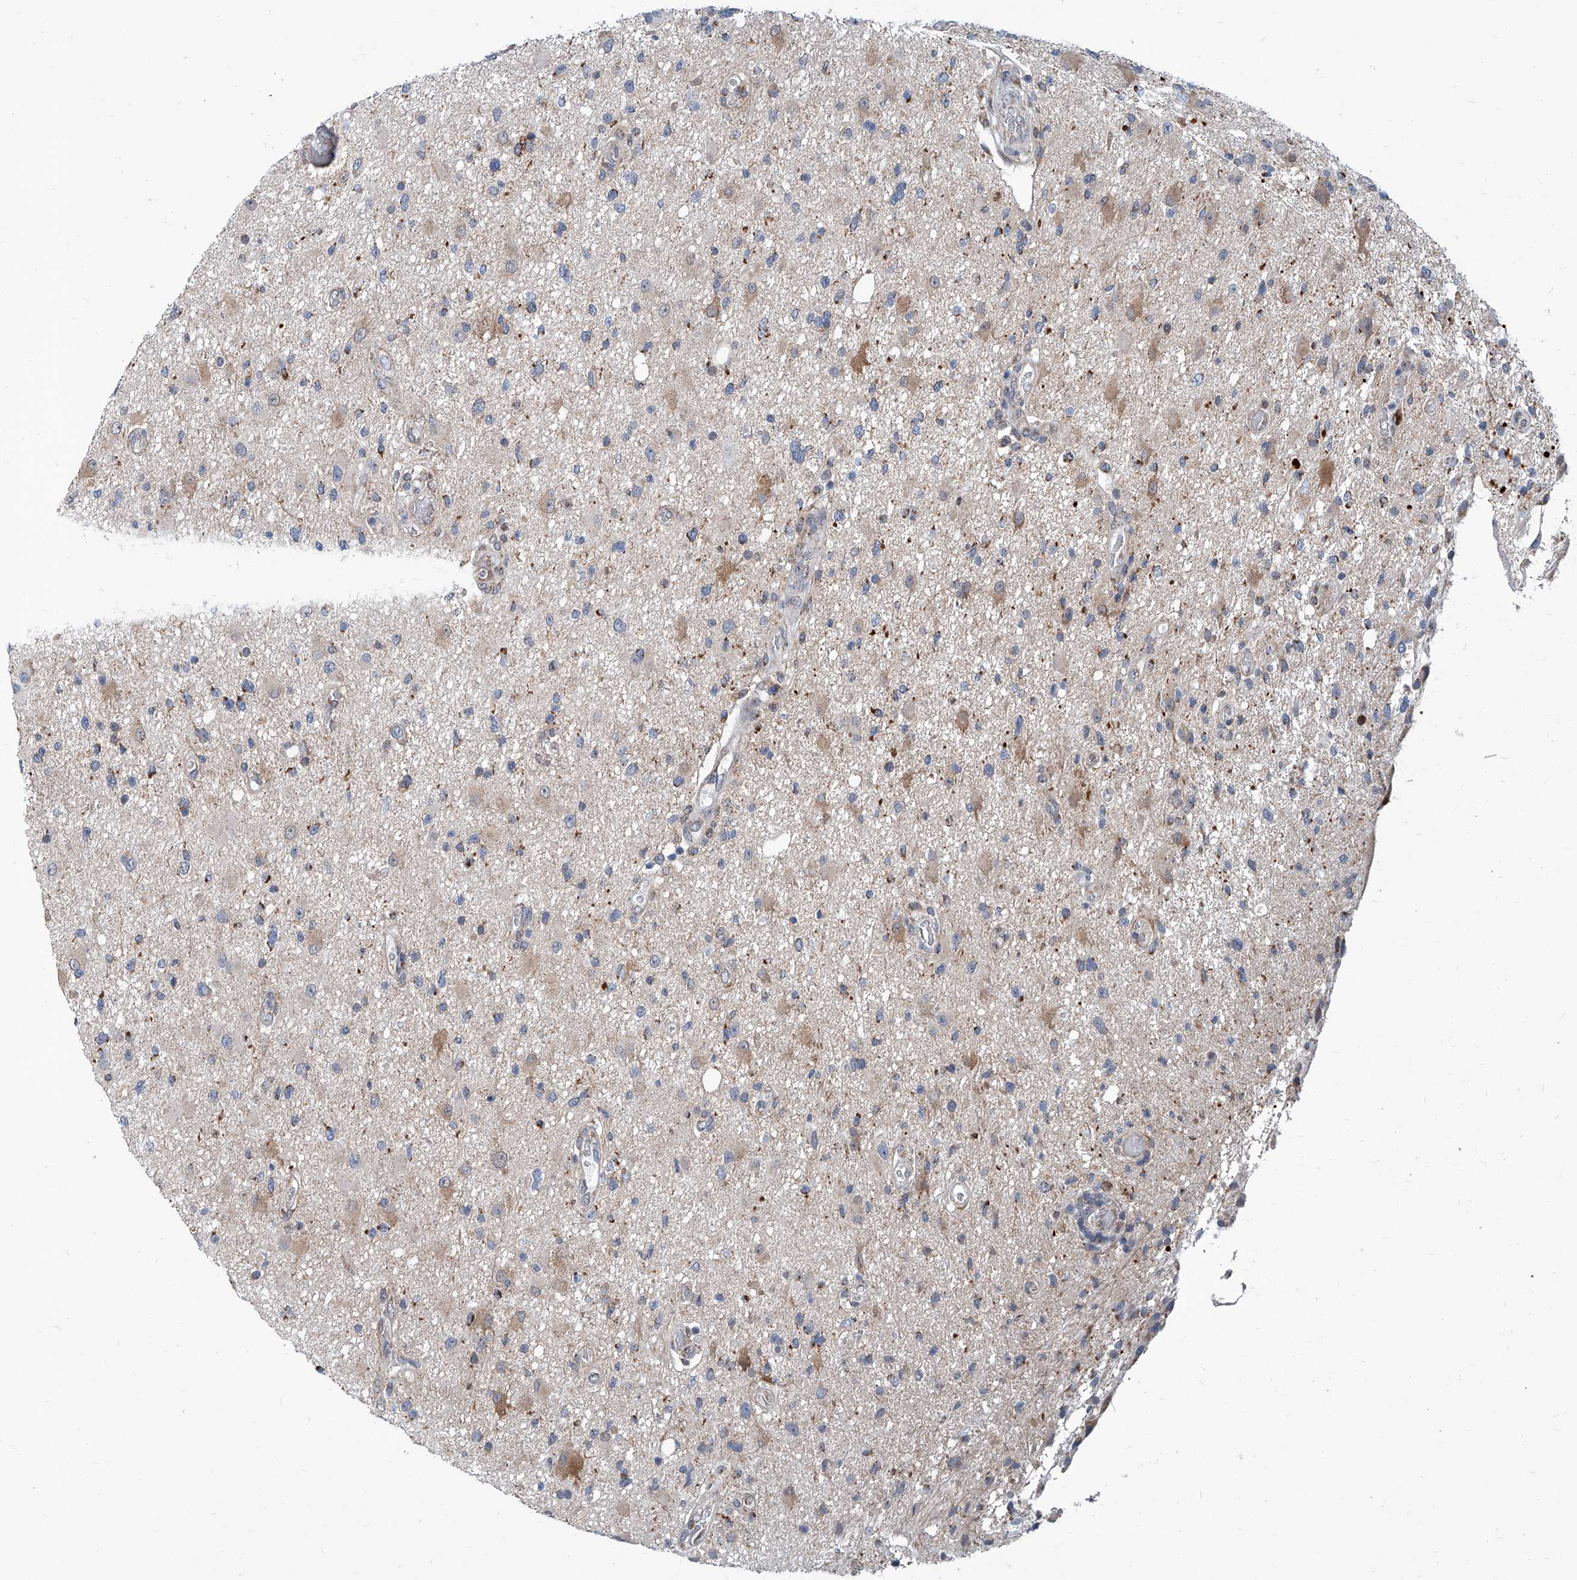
{"staining": {"intensity": "moderate", "quantity": "<25%", "location": "cytoplasmic/membranous"}, "tissue": "glioma", "cell_type": "Tumor cells", "image_type": "cancer", "snomed": [{"axis": "morphology", "description": "Glioma, malignant, High grade"}, {"axis": "topography", "description": "Brain"}], "caption": "The histopathology image displays a brown stain indicating the presence of a protein in the cytoplasmic/membranous of tumor cells in glioma.", "gene": "USP48", "patient": {"sex": "male", "age": 33}}